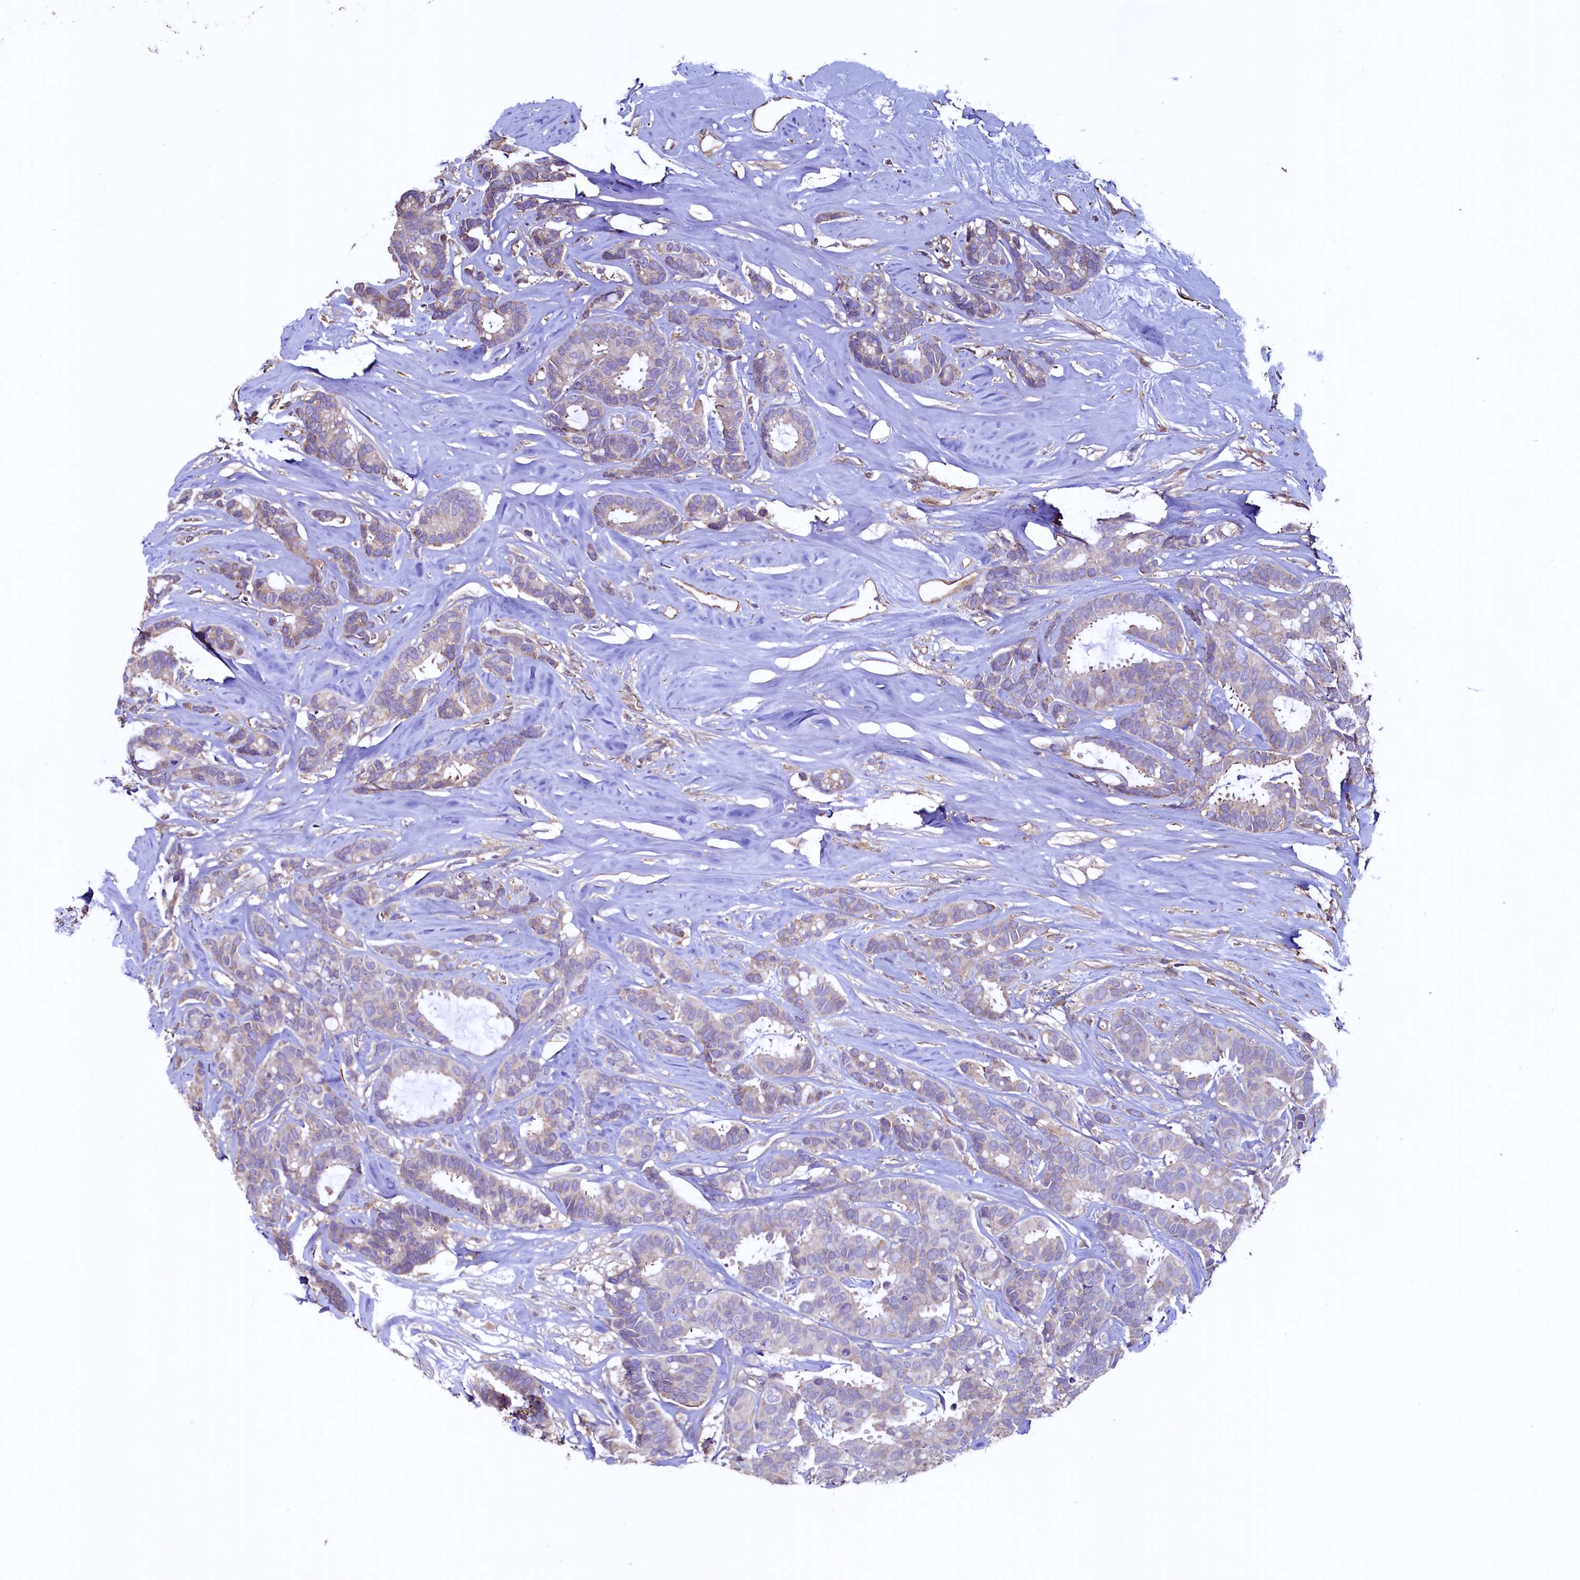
{"staining": {"intensity": "weak", "quantity": "<25%", "location": "cytoplasmic/membranous"}, "tissue": "breast cancer", "cell_type": "Tumor cells", "image_type": "cancer", "snomed": [{"axis": "morphology", "description": "Duct carcinoma"}, {"axis": "topography", "description": "Breast"}], "caption": "Immunohistochemistry histopathology image of human intraductal carcinoma (breast) stained for a protein (brown), which exhibits no positivity in tumor cells.", "gene": "PALM", "patient": {"sex": "female", "age": 87}}